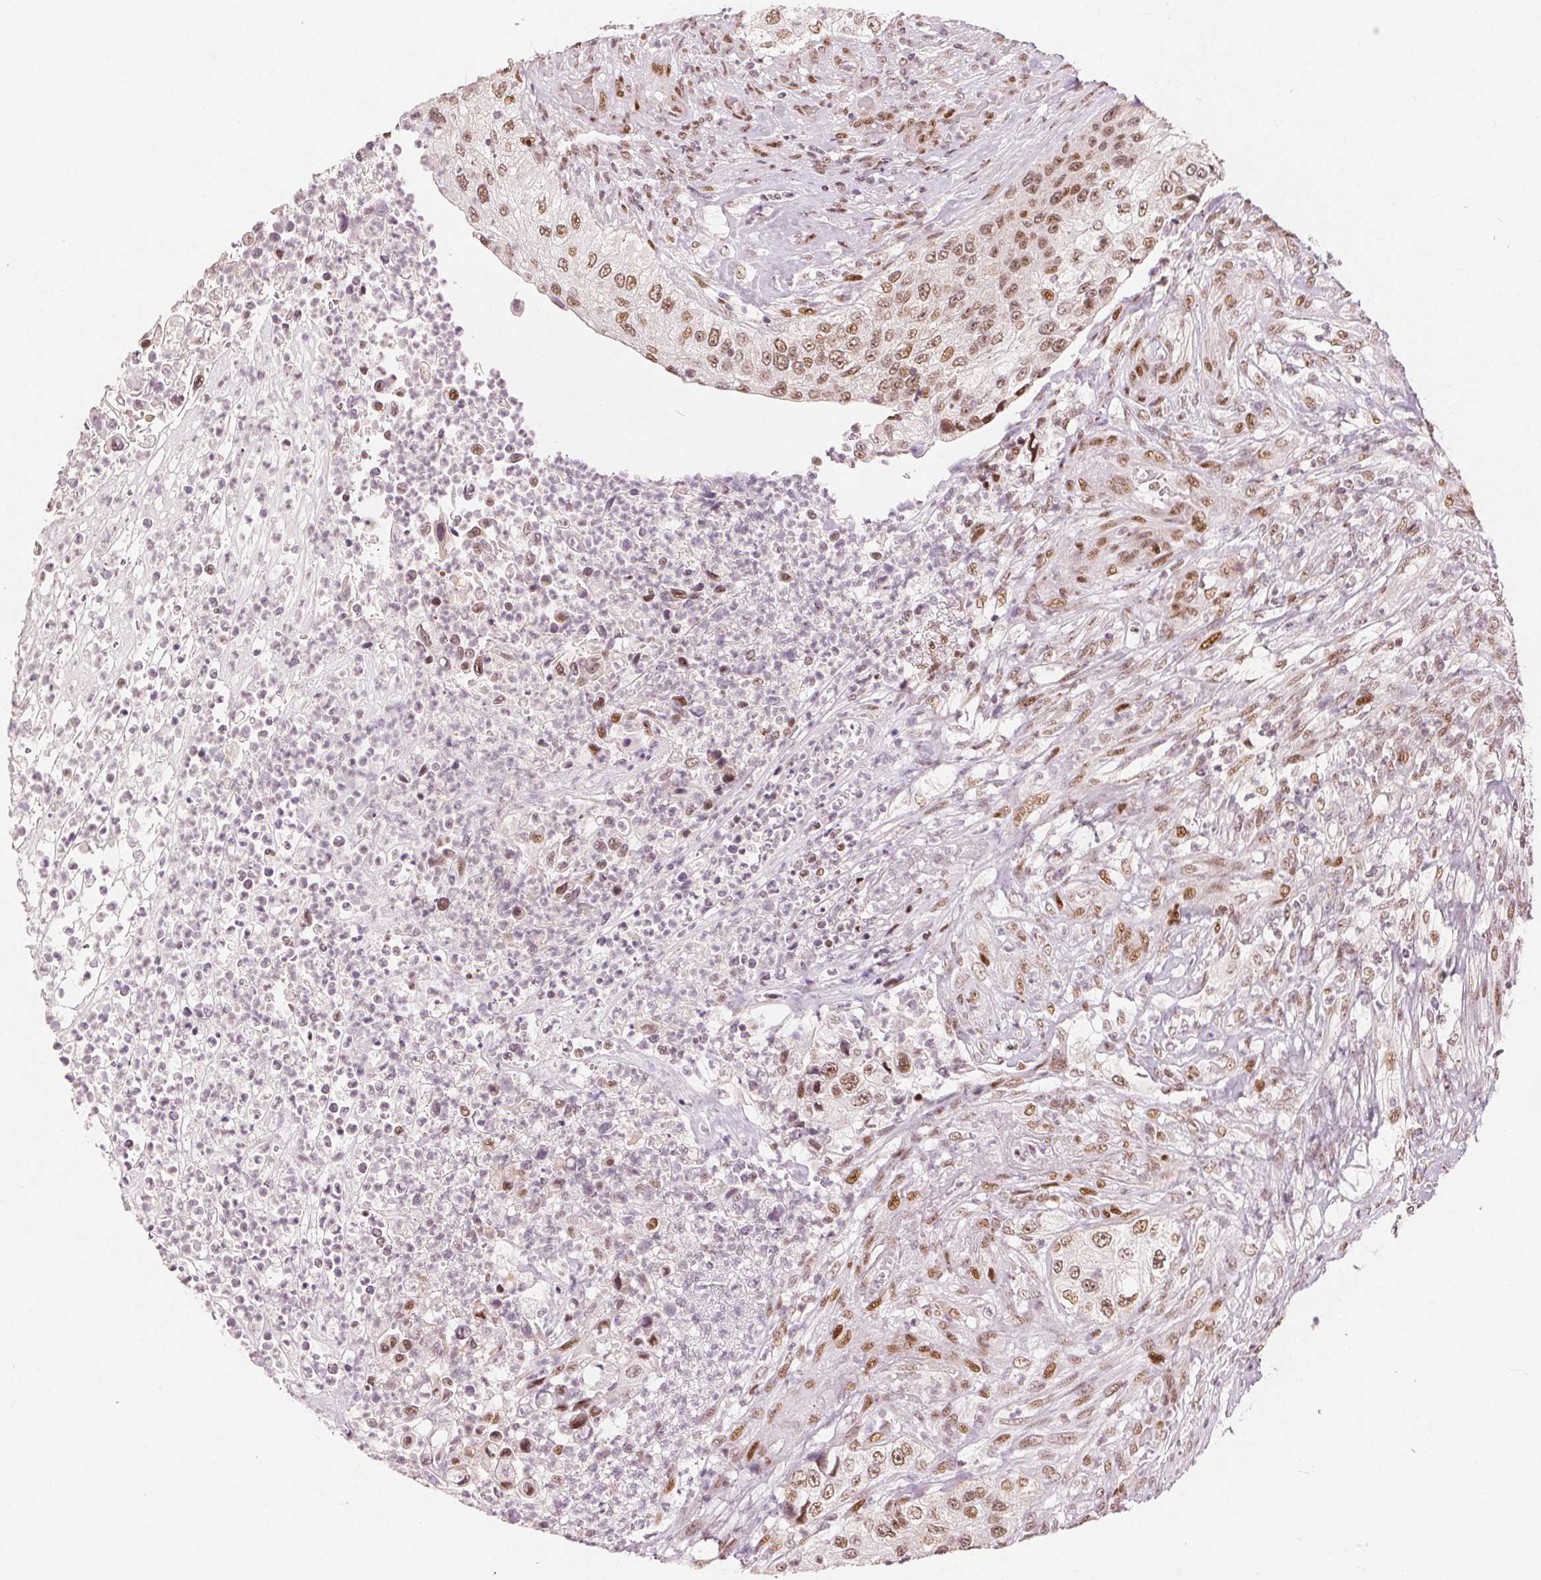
{"staining": {"intensity": "moderate", "quantity": ">75%", "location": "nuclear"}, "tissue": "urothelial cancer", "cell_type": "Tumor cells", "image_type": "cancer", "snomed": [{"axis": "morphology", "description": "Urothelial carcinoma, High grade"}, {"axis": "topography", "description": "Urinary bladder"}], "caption": "Urothelial cancer was stained to show a protein in brown. There is medium levels of moderate nuclear positivity in about >75% of tumor cells.", "gene": "ZNF703", "patient": {"sex": "female", "age": 60}}